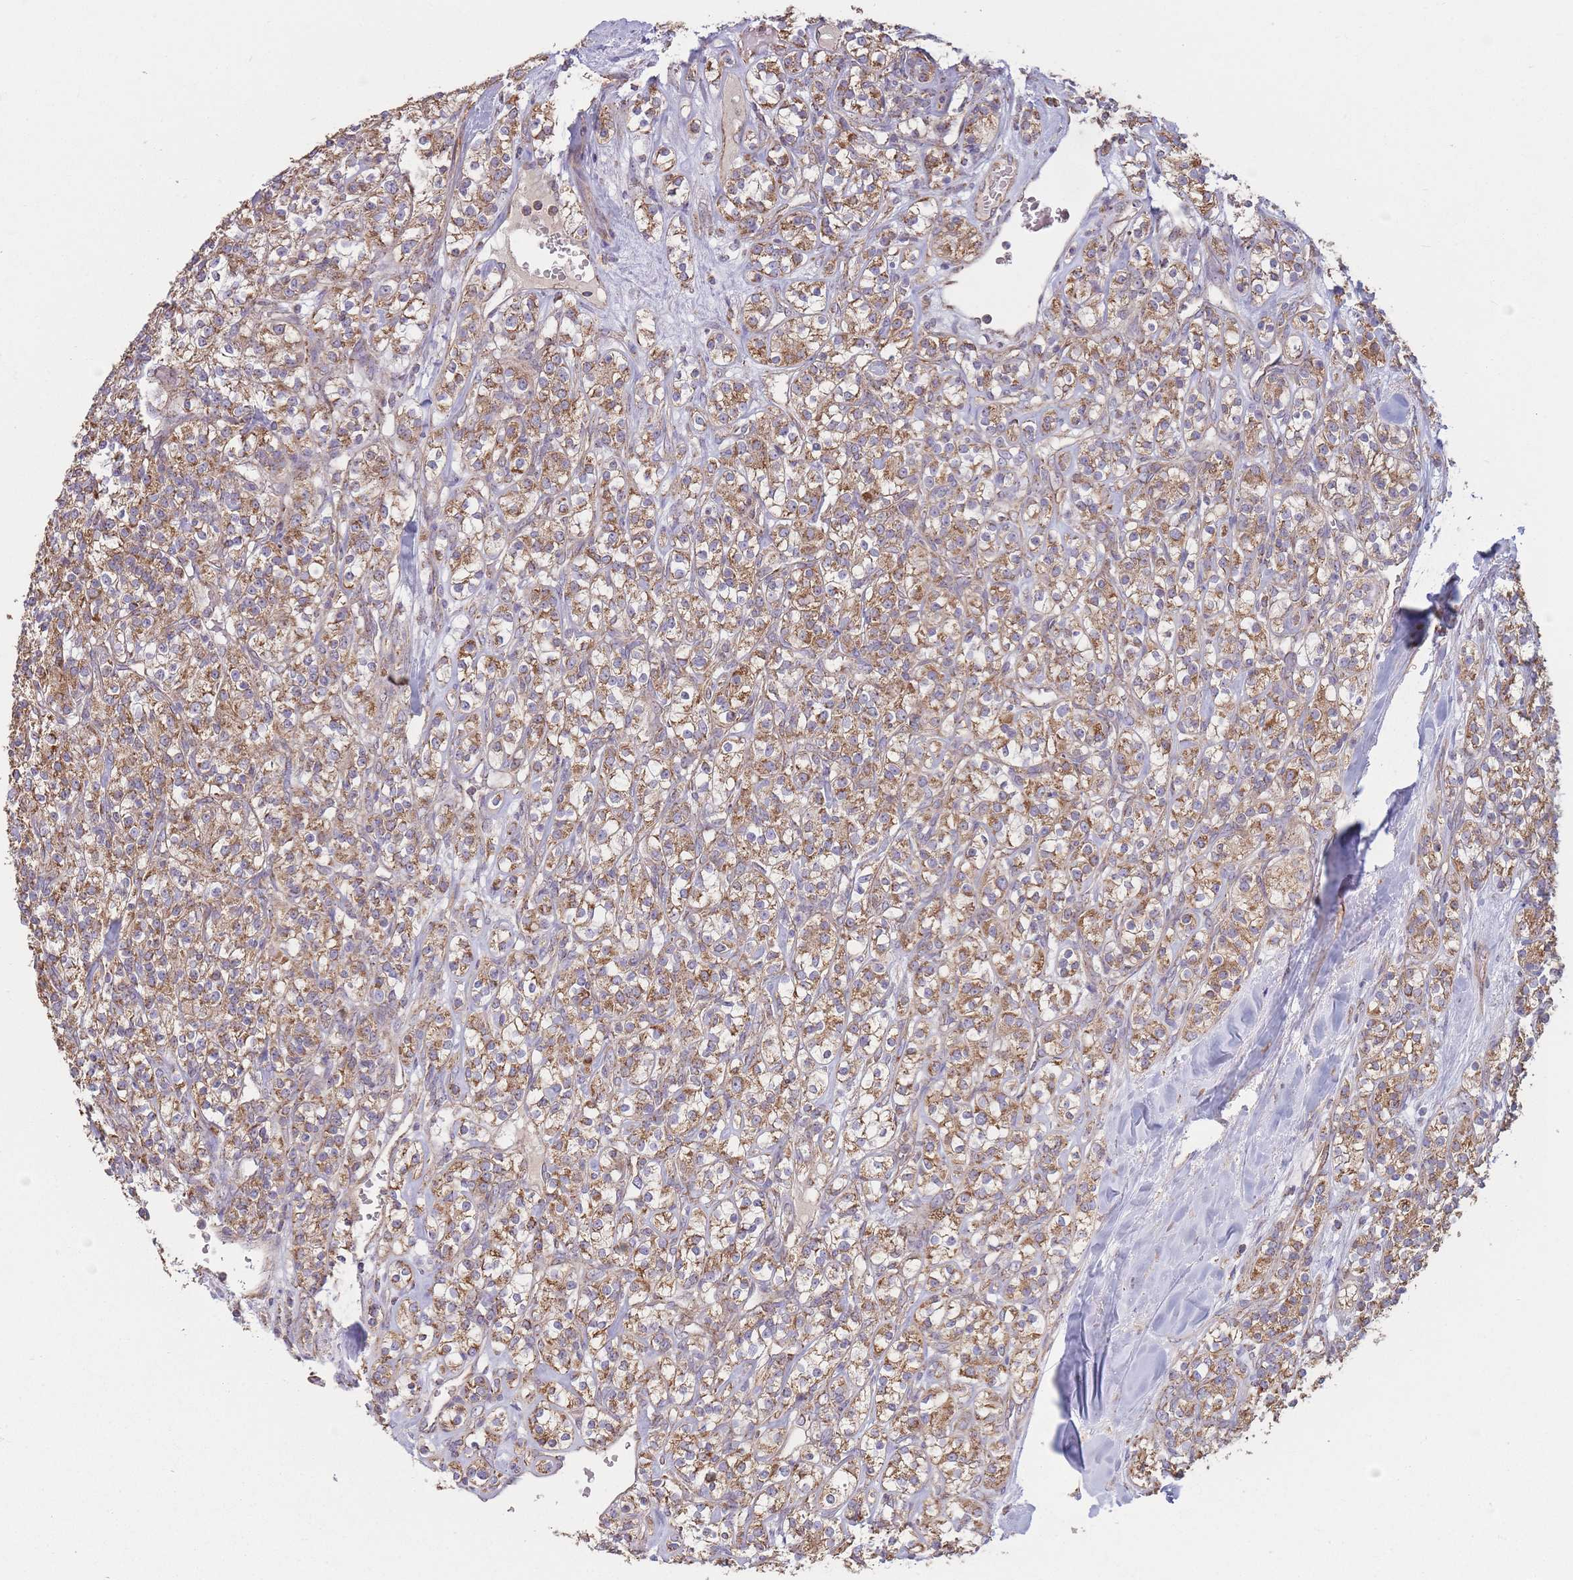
{"staining": {"intensity": "moderate", "quantity": ">75%", "location": "cytoplasmic/membranous"}, "tissue": "renal cancer", "cell_type": "Tumor cells", "image_type": "cancer", "snomed": [{"axis": "morphology", "description": "Adenocarcinoma, NOS"}, {"axis": "topography", "description": "Kidney"}], "caption": "Renal adenocarcinoma tissue reveals moderate cytoplasmic/membranous staining in approximately >75% of tumor cells", "gene": "KIF16B", "patient": {"sex": "male", "age": 77}}